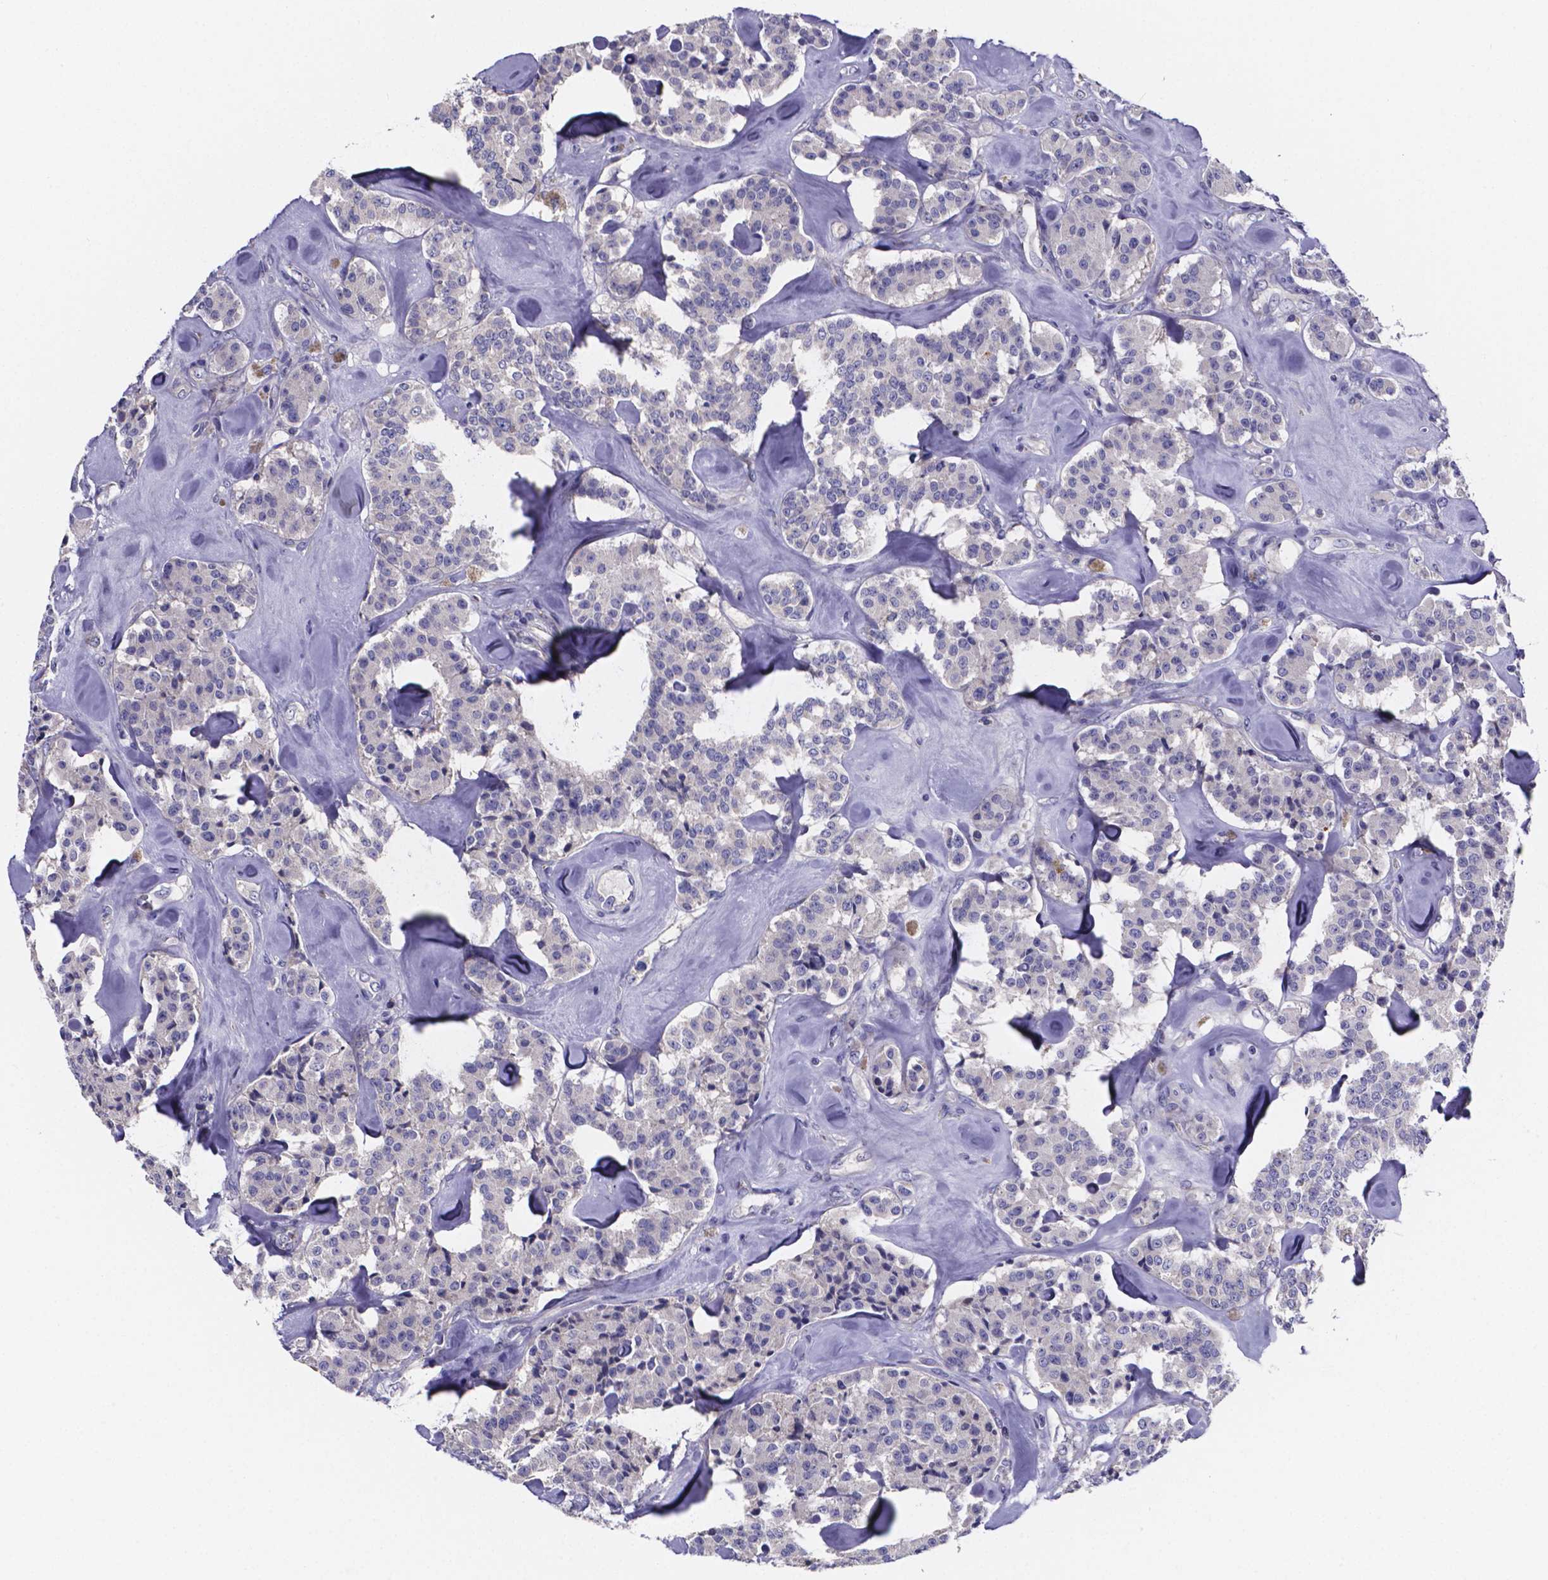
{"staining": {"intensity": "negative", "quantity": "none", "location": "none"}, "tissue": "carcinoid", "cell_type": "Tumor cells", "image_type": "cancer", "snomed": [{"axis": "morphology", "description": "Carcinoid, malignant, NOS"}, {"axis": "topography", "description": "Pancreas"}], "caption": "Image shows no protein expression in tumor cells of carcinoid tissue. (Brightfield microscopy of DAB (3,3'-diaminobenzidine) IHC at high magnification).", "gene": "SFRP4", "patient": {"sex": "male", "age": 41}}